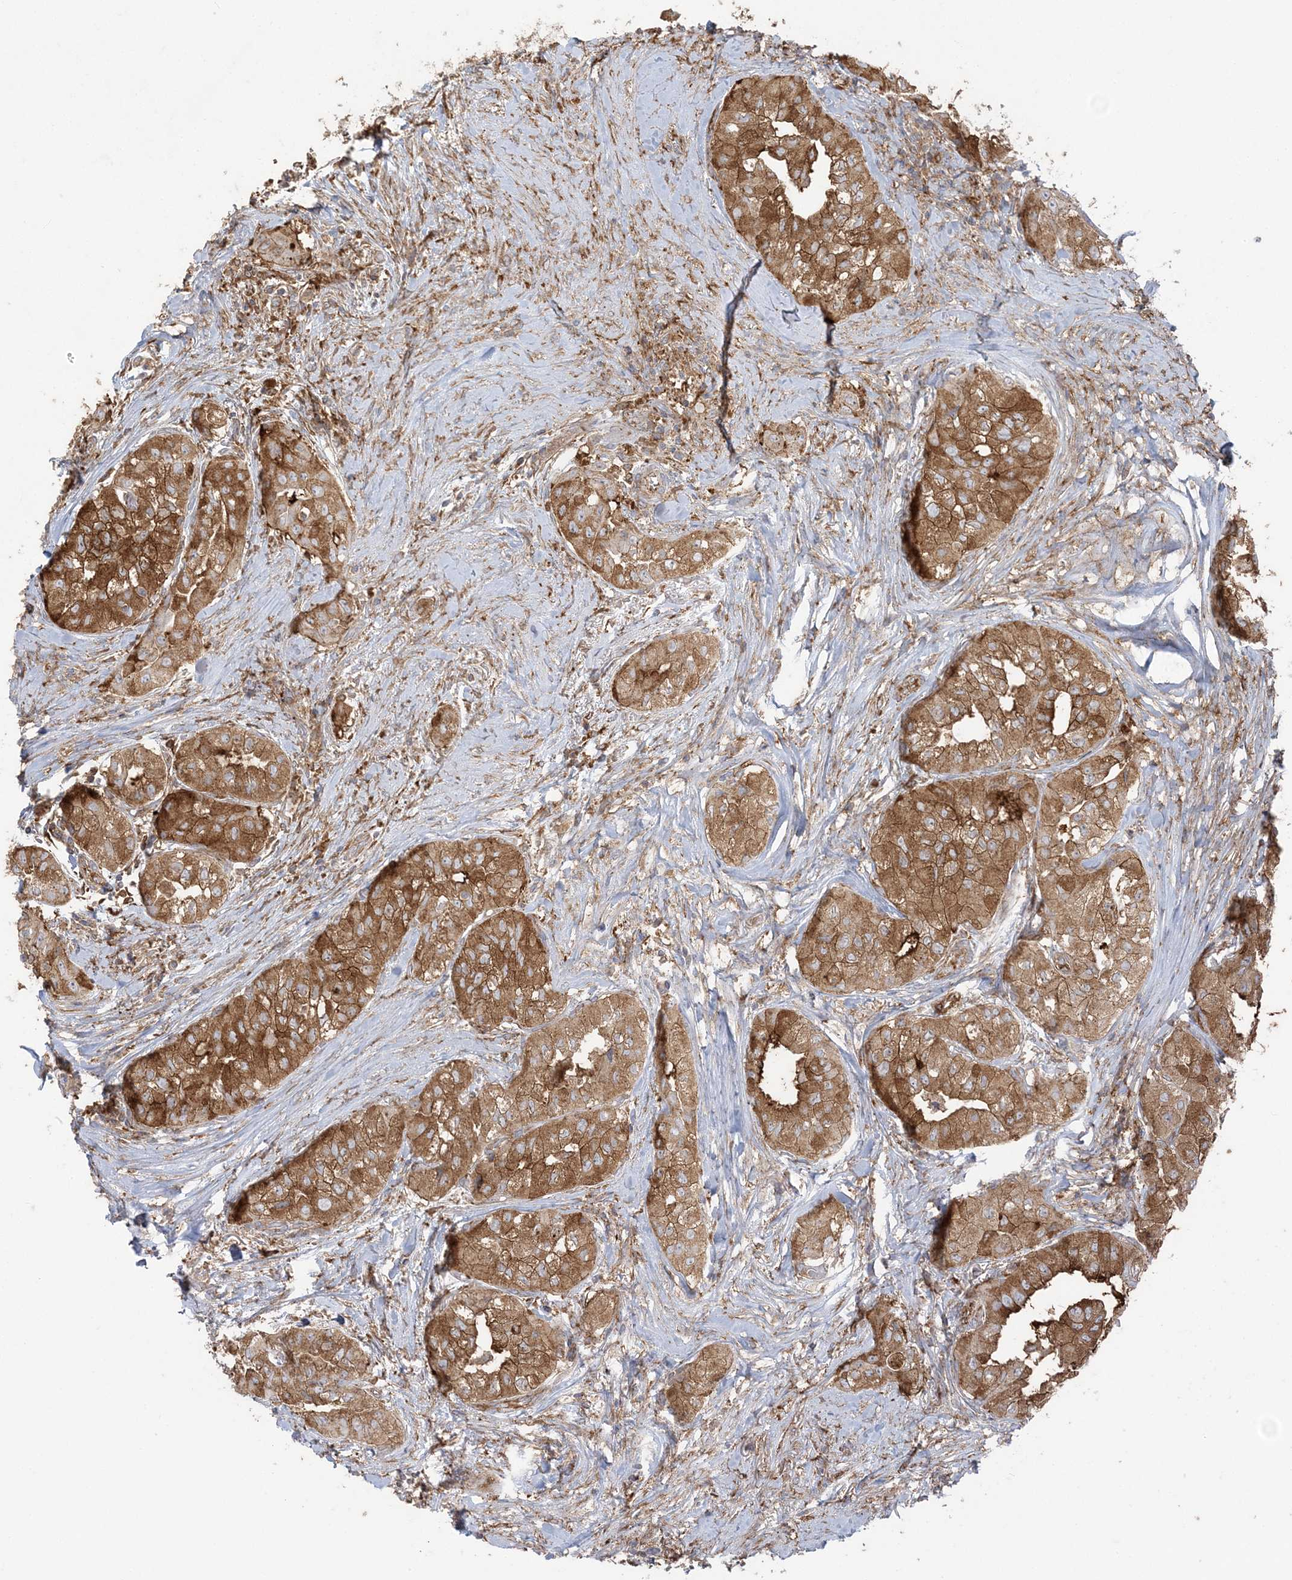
{"staining": {"intensity": "moderate", "quantity": ">75%", "location": "cytoplasmic/membranous"}, "tissue": "thyroid cancer", "cell_type": "Tumor cells", "image_type": "cancer", "snomed": [{"axis": "morphology", "description": "Papillary adenocarcinoma, NOS"}, {"axis": "topography", "description": "Thyroid gland"}], "caption": "Thyroid cancer tissue reveals moderate cytoplasmic/membranous staining in approximately >75% of tumor cells", "gene": "DERL3", "patient": {"sex": "female", "age": 59}}